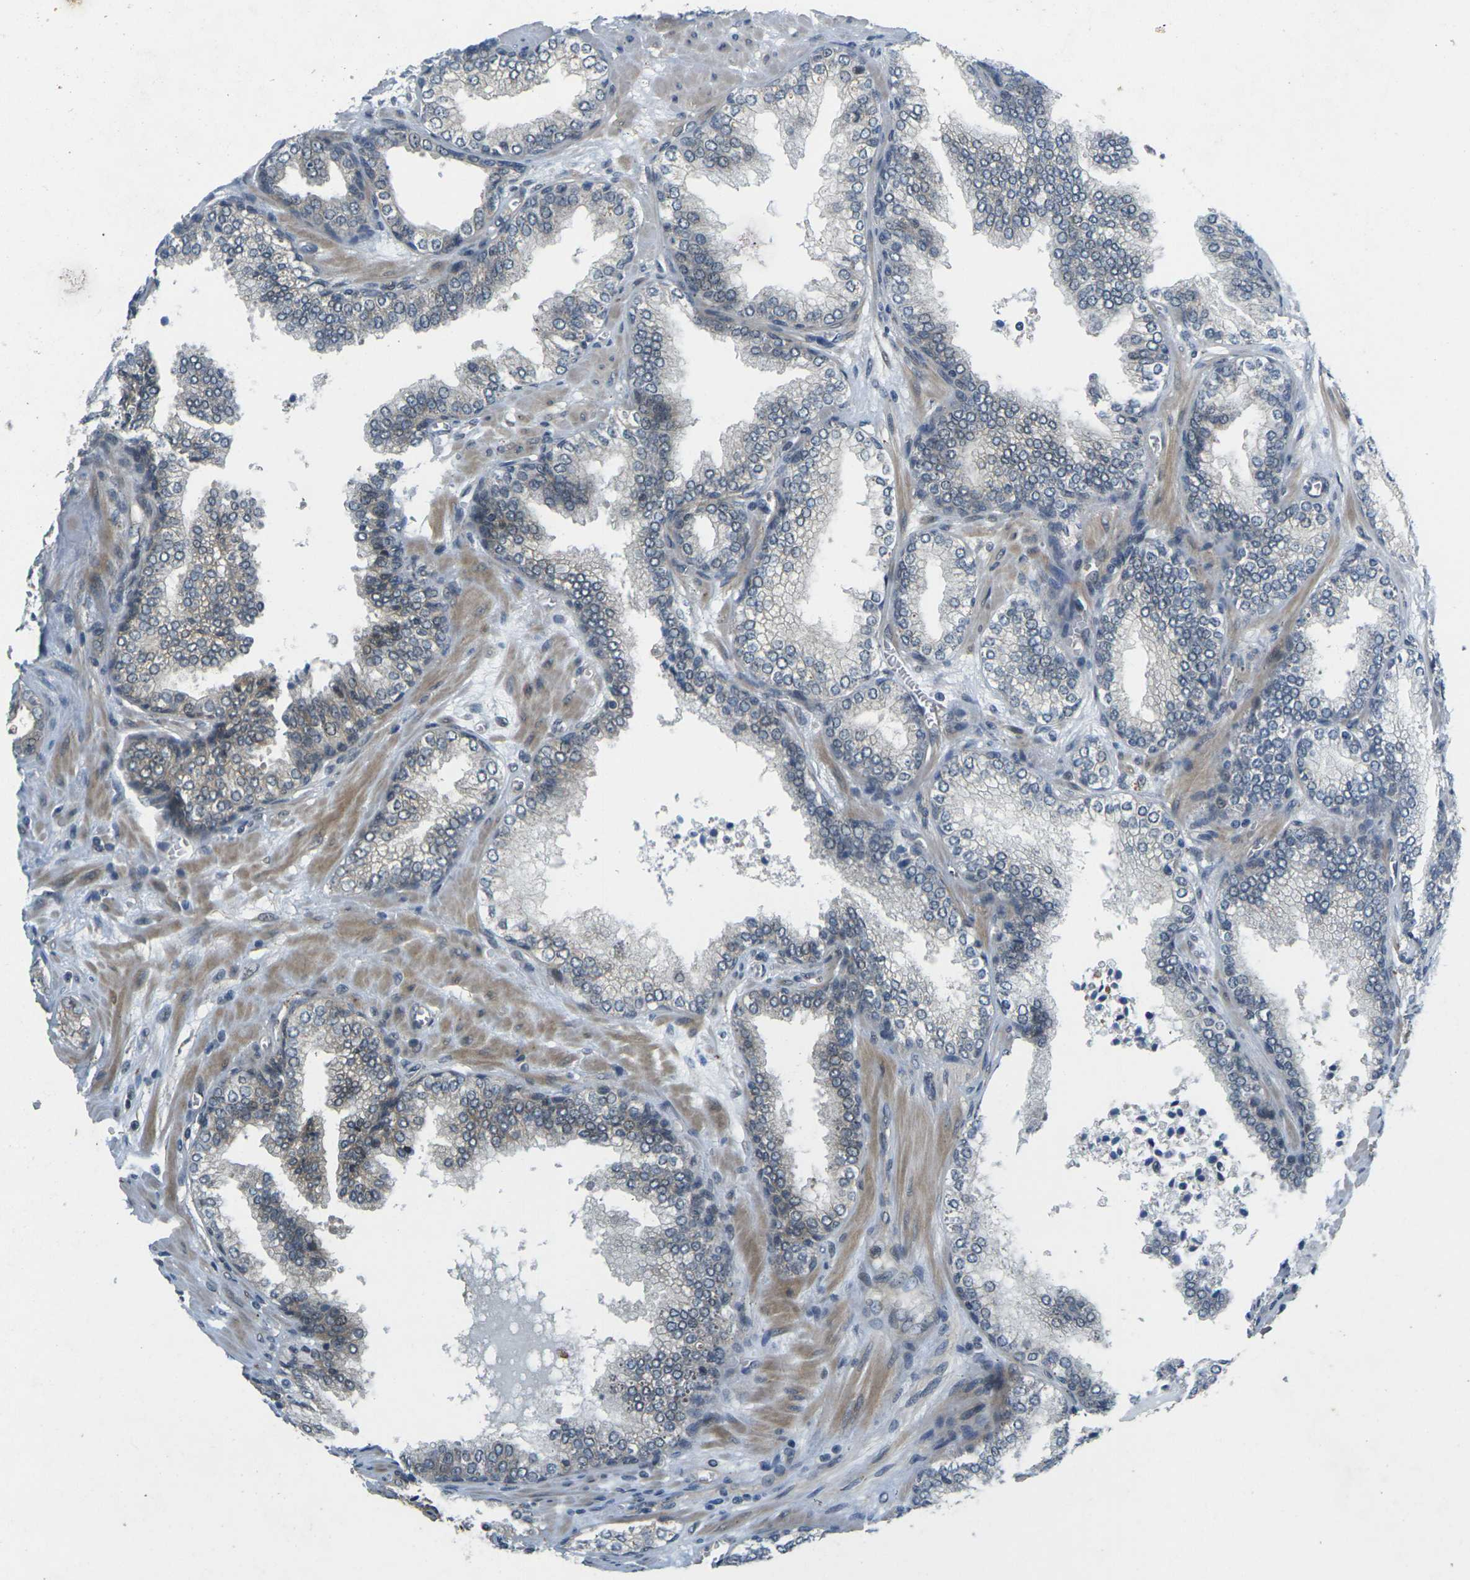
{"staining": {"intensity": "weak", "quantity": "<25%", "location": "cytoplasmic/membranous"}, "tissue": "prostate cancer", "cell_type": "Tumor cells", "image_type": "cancer", "snomed": [{"axis": "morphology", "description": "Adenocarcinoma, Low grade"}, {"axis": "topography", "description": "Prostate"}], "caption": "The immunohistochemistry (IHC) photomicrograph has no significant positivity in tumor cells of prostate cancer tissue. Brightfield microscopy of immunohistochemistry stained with DAB (3,3'-diaminobenzidine) (brown) and hematoxylin (blue), captured at high magnification.", "gene": "KCTD10", "patient": {"sex": "male", "age": 60}}